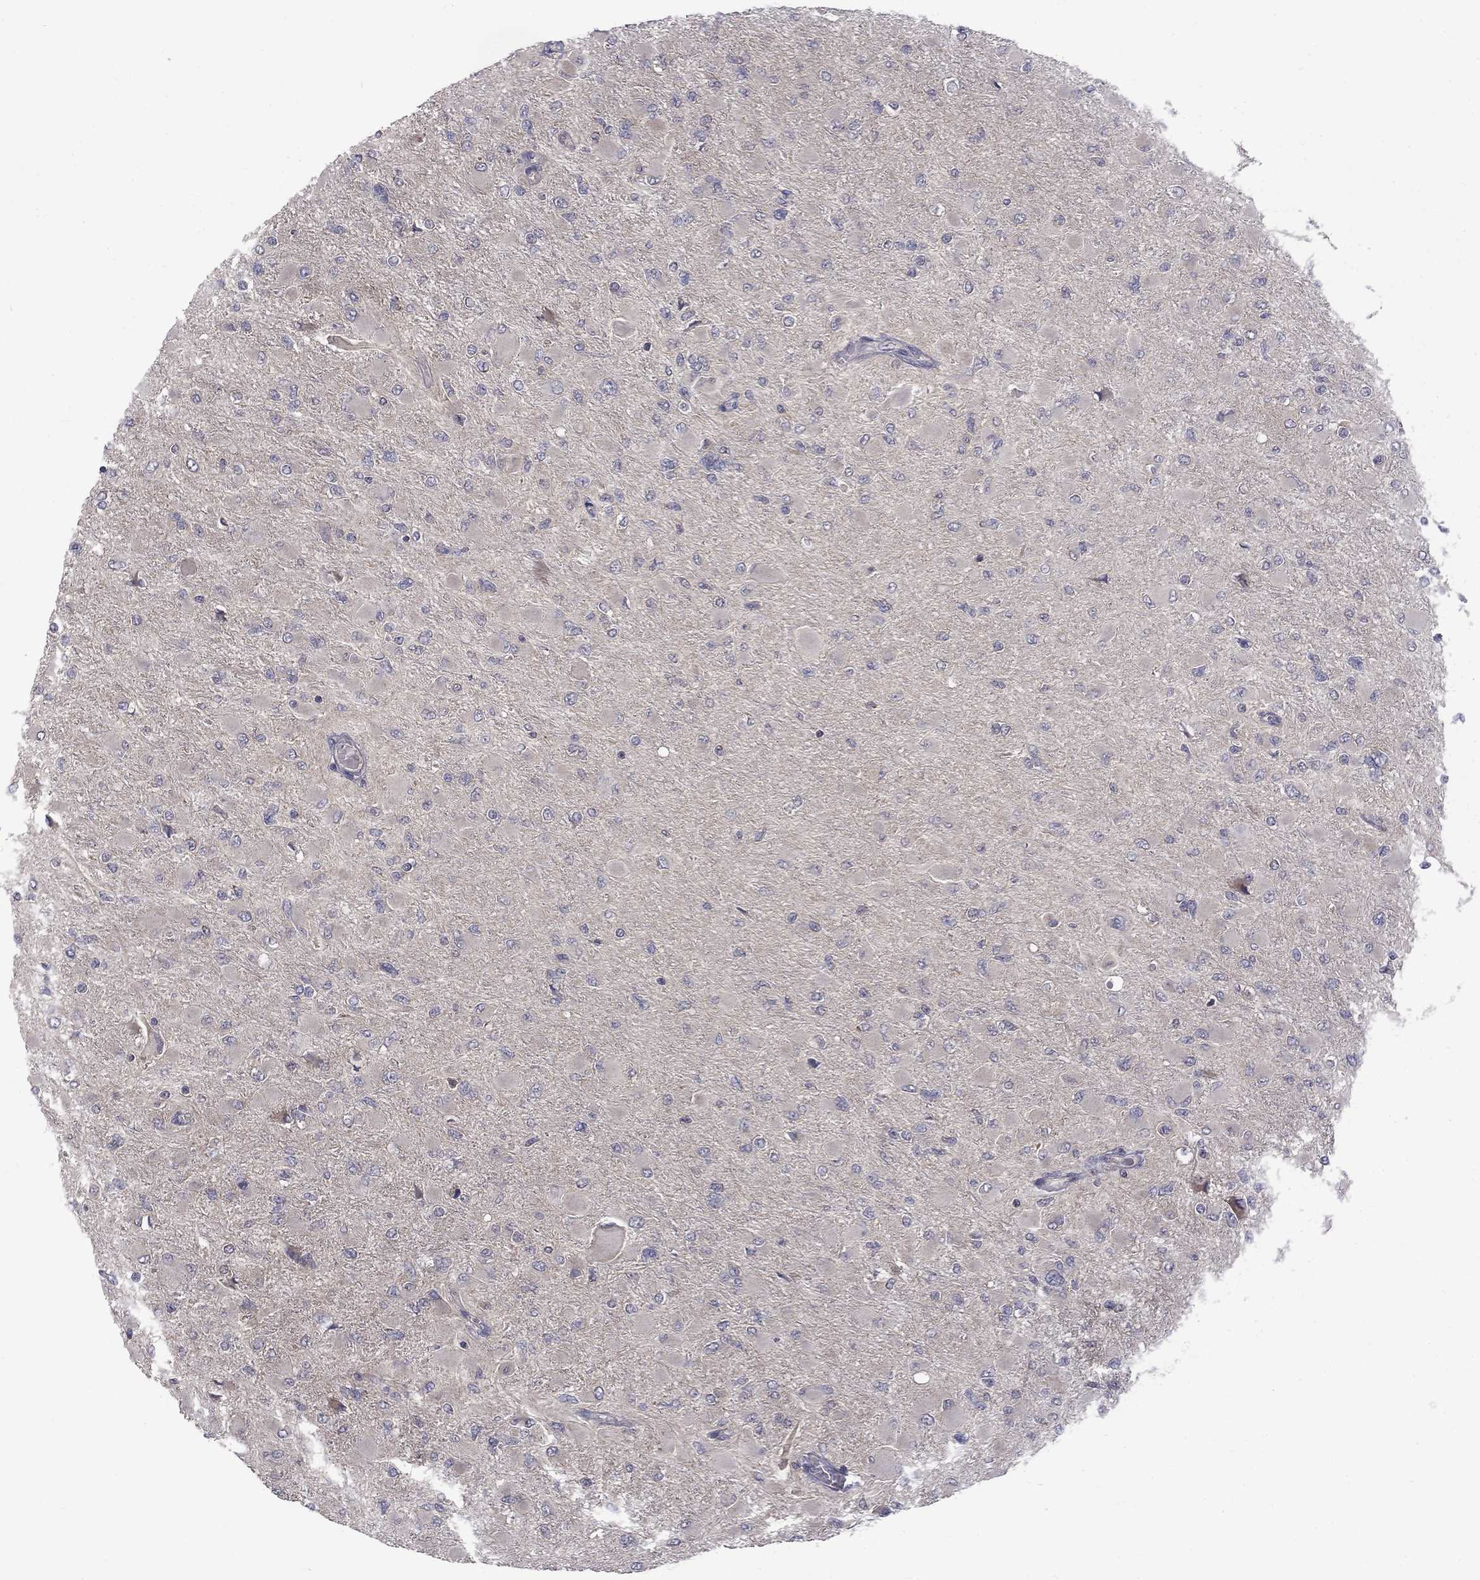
{"staining": {"intensity": "negative", "quantity": "none", "location": "none"}, "tissue": "glioma", "cell_type": "Tumor cells", "image_type": "cancer", "snomed": [{"axis": "morphology", "description": "Glioma, malignant, High grade"}, {"axis": "topography", "description": "Cerebral cortex"}], "caption": "The immunohistochemistry histopathology image has no significant positivity in tumor cells of glioma tissue. (IHC, brightfield microscopy, high magnification).", "gene": "SLC39A14", "patient": {"sex": "female", "age": 36}}